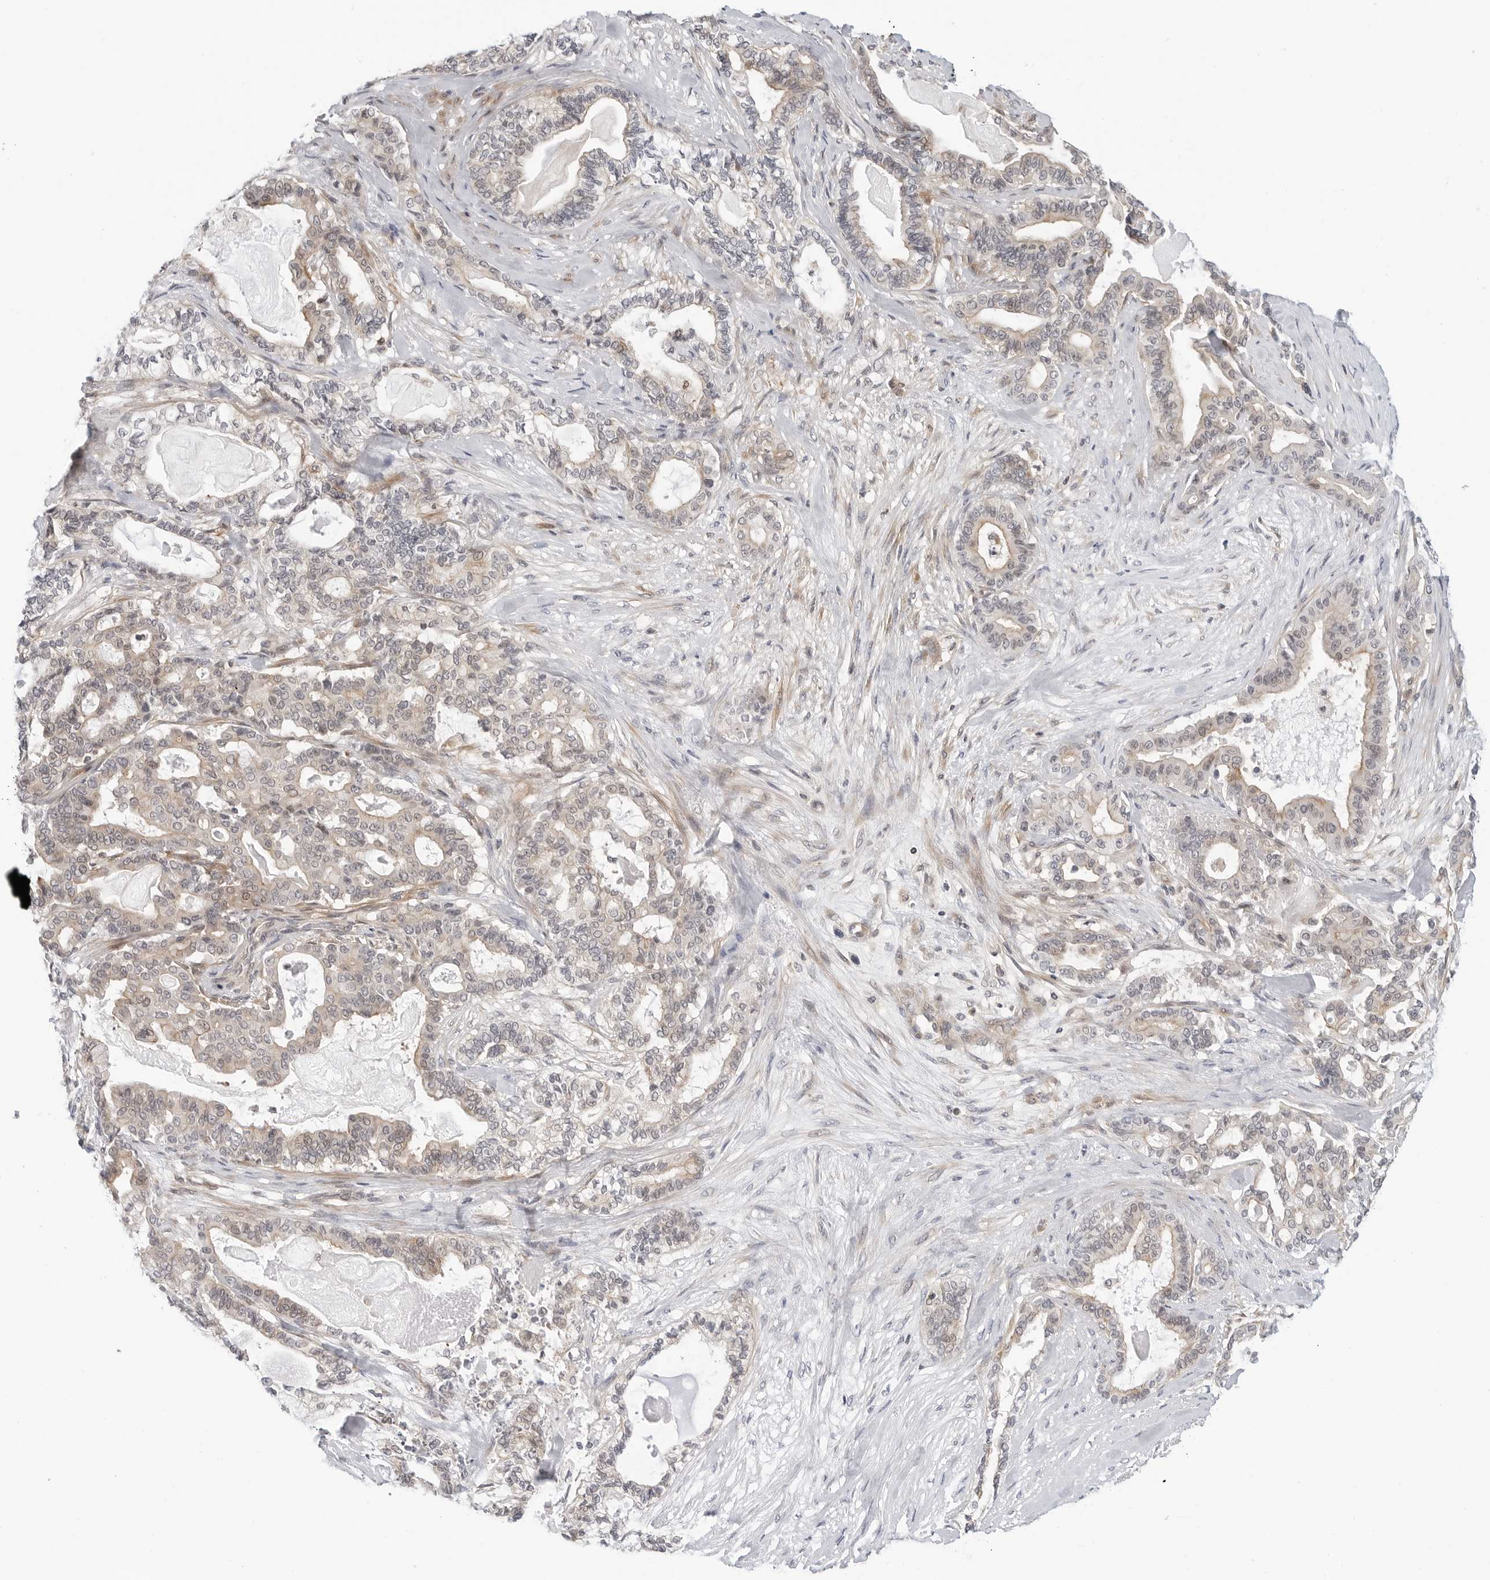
{"staining": {"intensity": "negative", "quantity": "none", "location": "none"}, "tissue": "pancreatic cancer", "cell_type": "Tumor cells", "image_type": "cancer", "snomed": [{"axis": "morphology", "description": "Adenocarcinoma, NOS"}, {"axis": "topography", "description": "Pancreas"}], "caption": "High magnification brightfield microscopy of adenocarcinoma (pancreatic) stained with DAB (brown) and counterstained with hematoxylin (blue): tumor cells show no significant expression.", "gene": "STXBP3", "patient": {"sex": "male", "age": 63}}